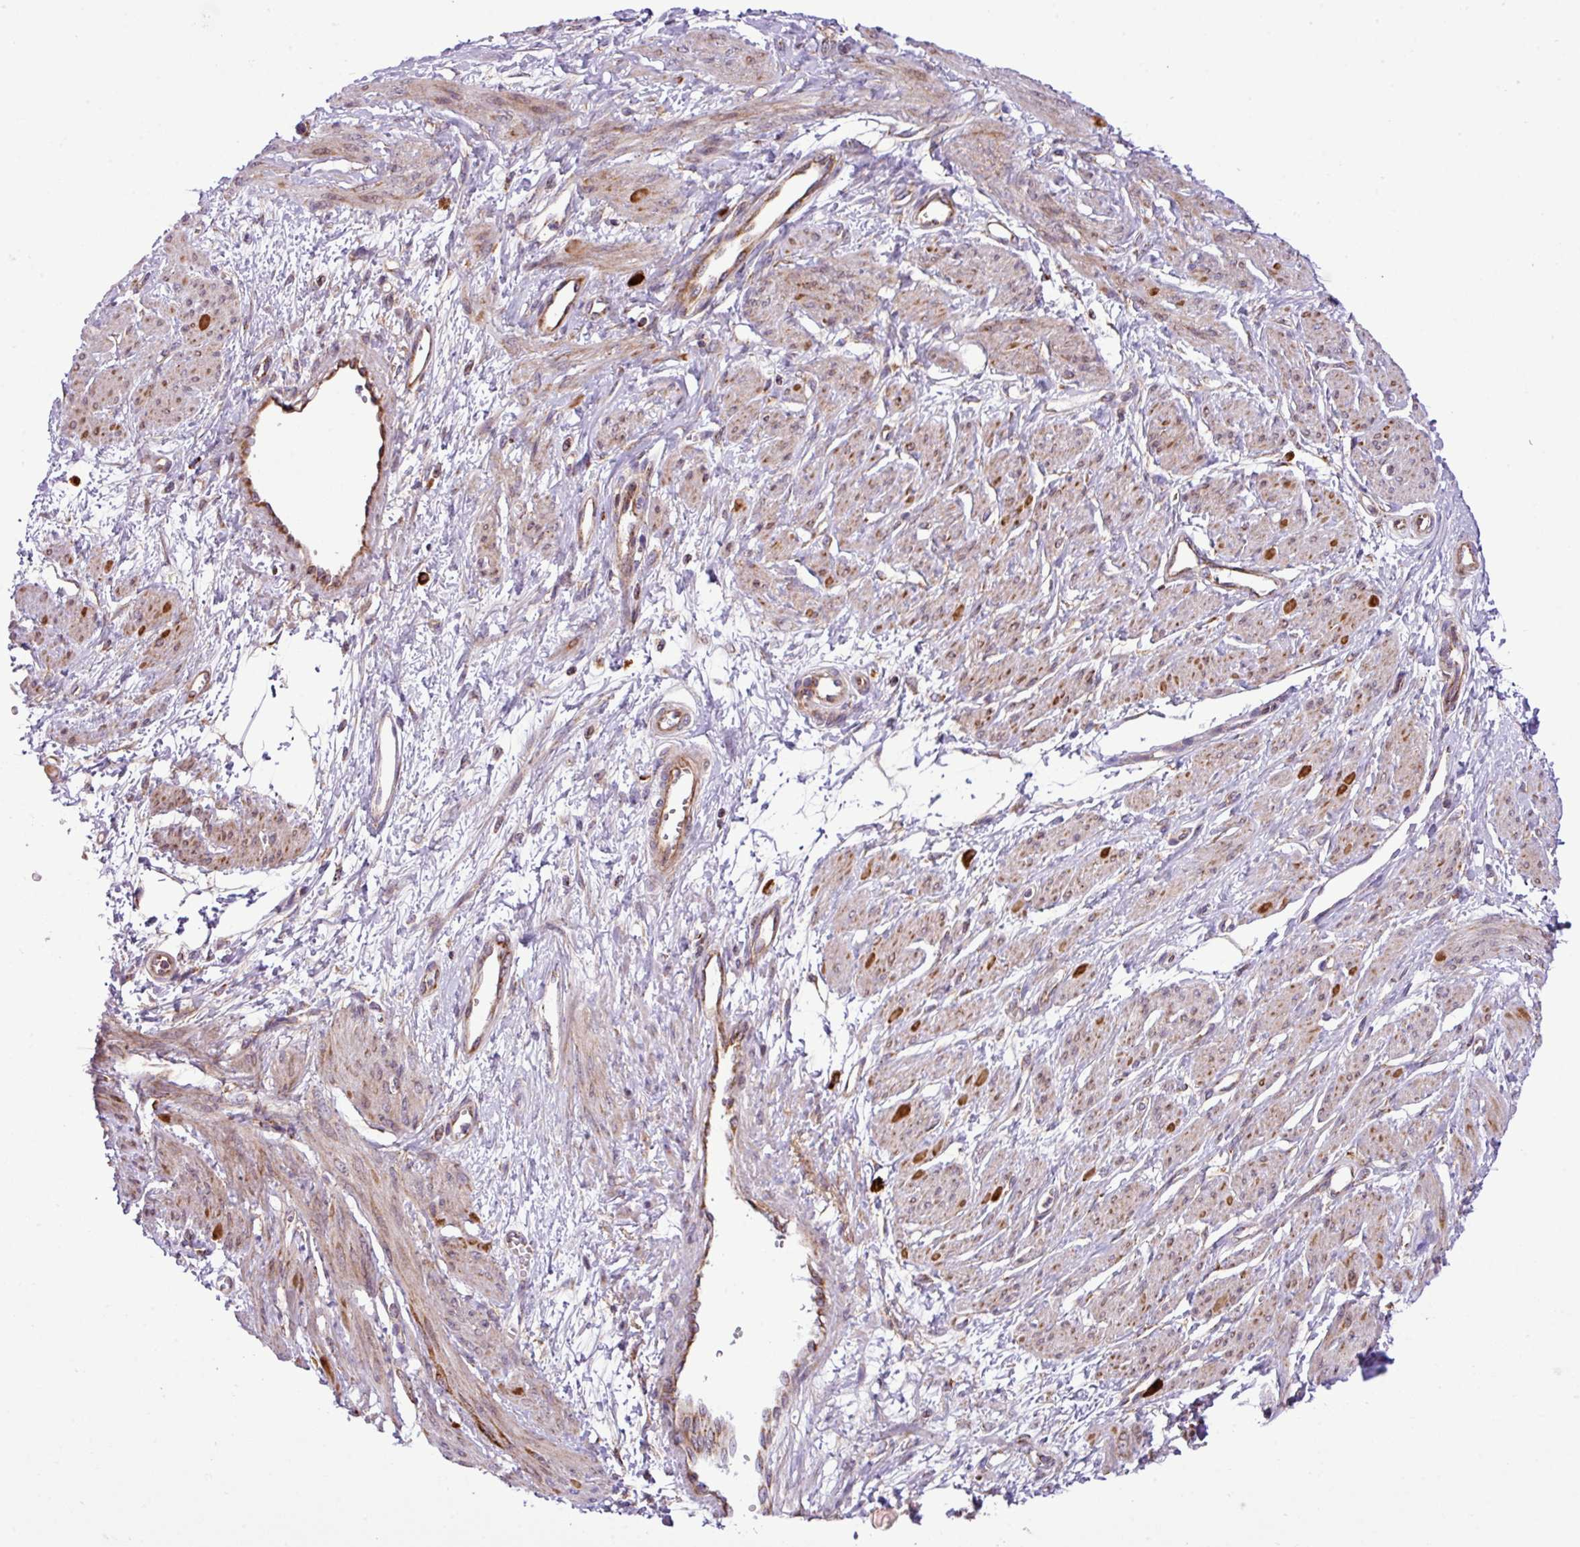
{"staining": {"intensity": "moderate", "quantity": "25%-75%", "location": "cytoplasmic/membranous"}, "tissue": "smooth muscle", "cell_type": "Smooth muscle cells", "image_type": "normal", "snomed": [{"axis": "morphology", "description": "Normal tissue, NOS"}, {"axis": "topography", "description": "Smooth muscle"}, {"axis": "topography", "description": "Uterus"}], "caption": "Immunohistochemistry (IHC) micrograph of normal human smooth muscle stained for a protein (brown), which displays medium levels of moderate cytoplasmic/membranous positivity in about 25%-75% of smooth muscle cells.", "gene": "ZNF569", "patient": {"sex": "female", "age": 39}}